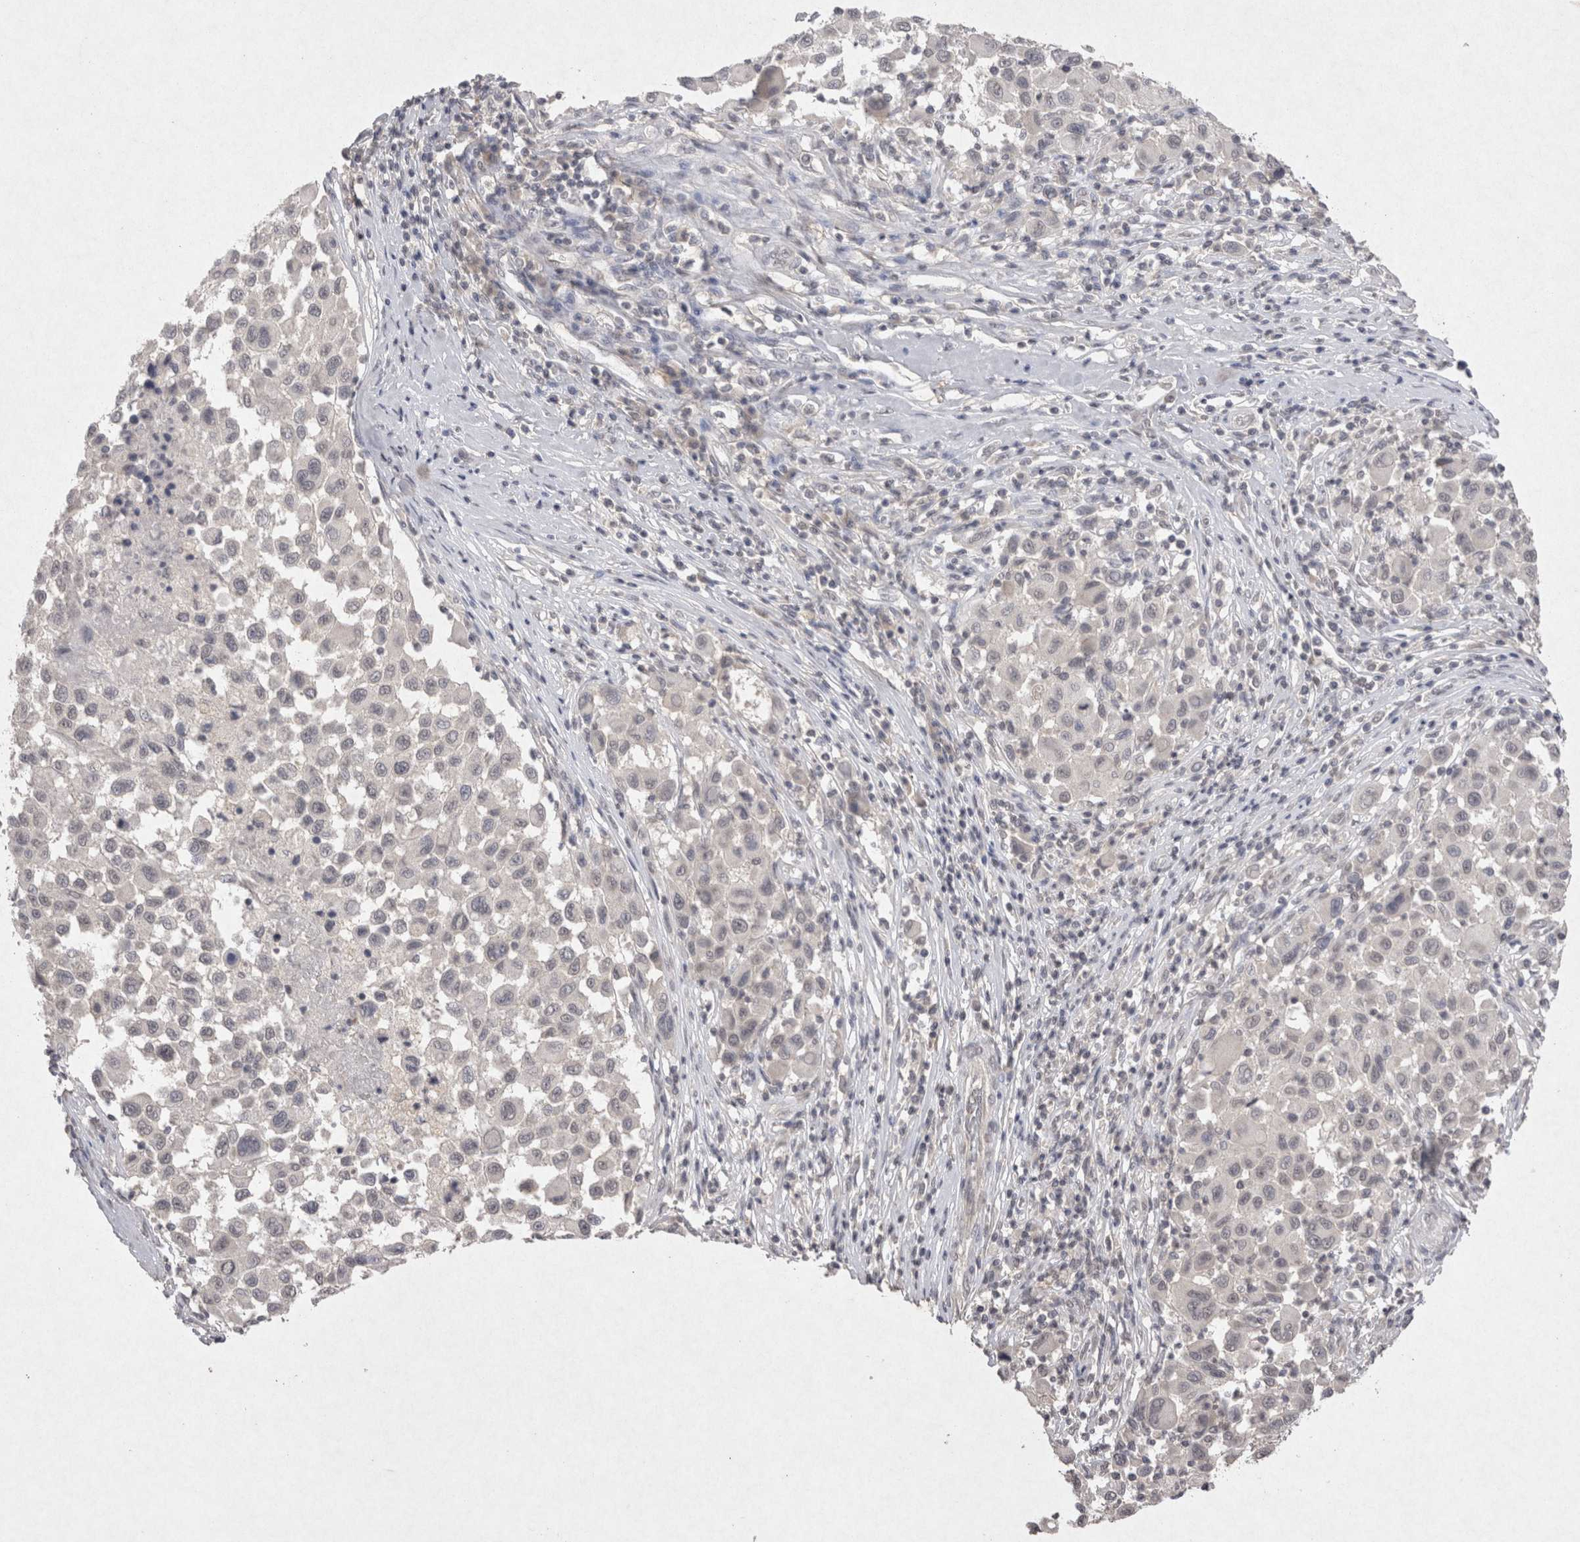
{"staining": {"intensity": "negative", "quantity": "none", "location": "none"}, "tissue": "melanoma", "cell_type": "Tumor cells", "image_type": "cancer", "snomed": [{"axis": "morphology", "description": "Malignant melanoma, Metastatic site"}, {"axis": "topography", "description": "Lymph node"}], "caption": "Melanoma was stained to show a protein in brown. There is no significant positivity in tumor cells.", "gene": "LYVE1", "patient": {"sex": "male", "age": 61}}